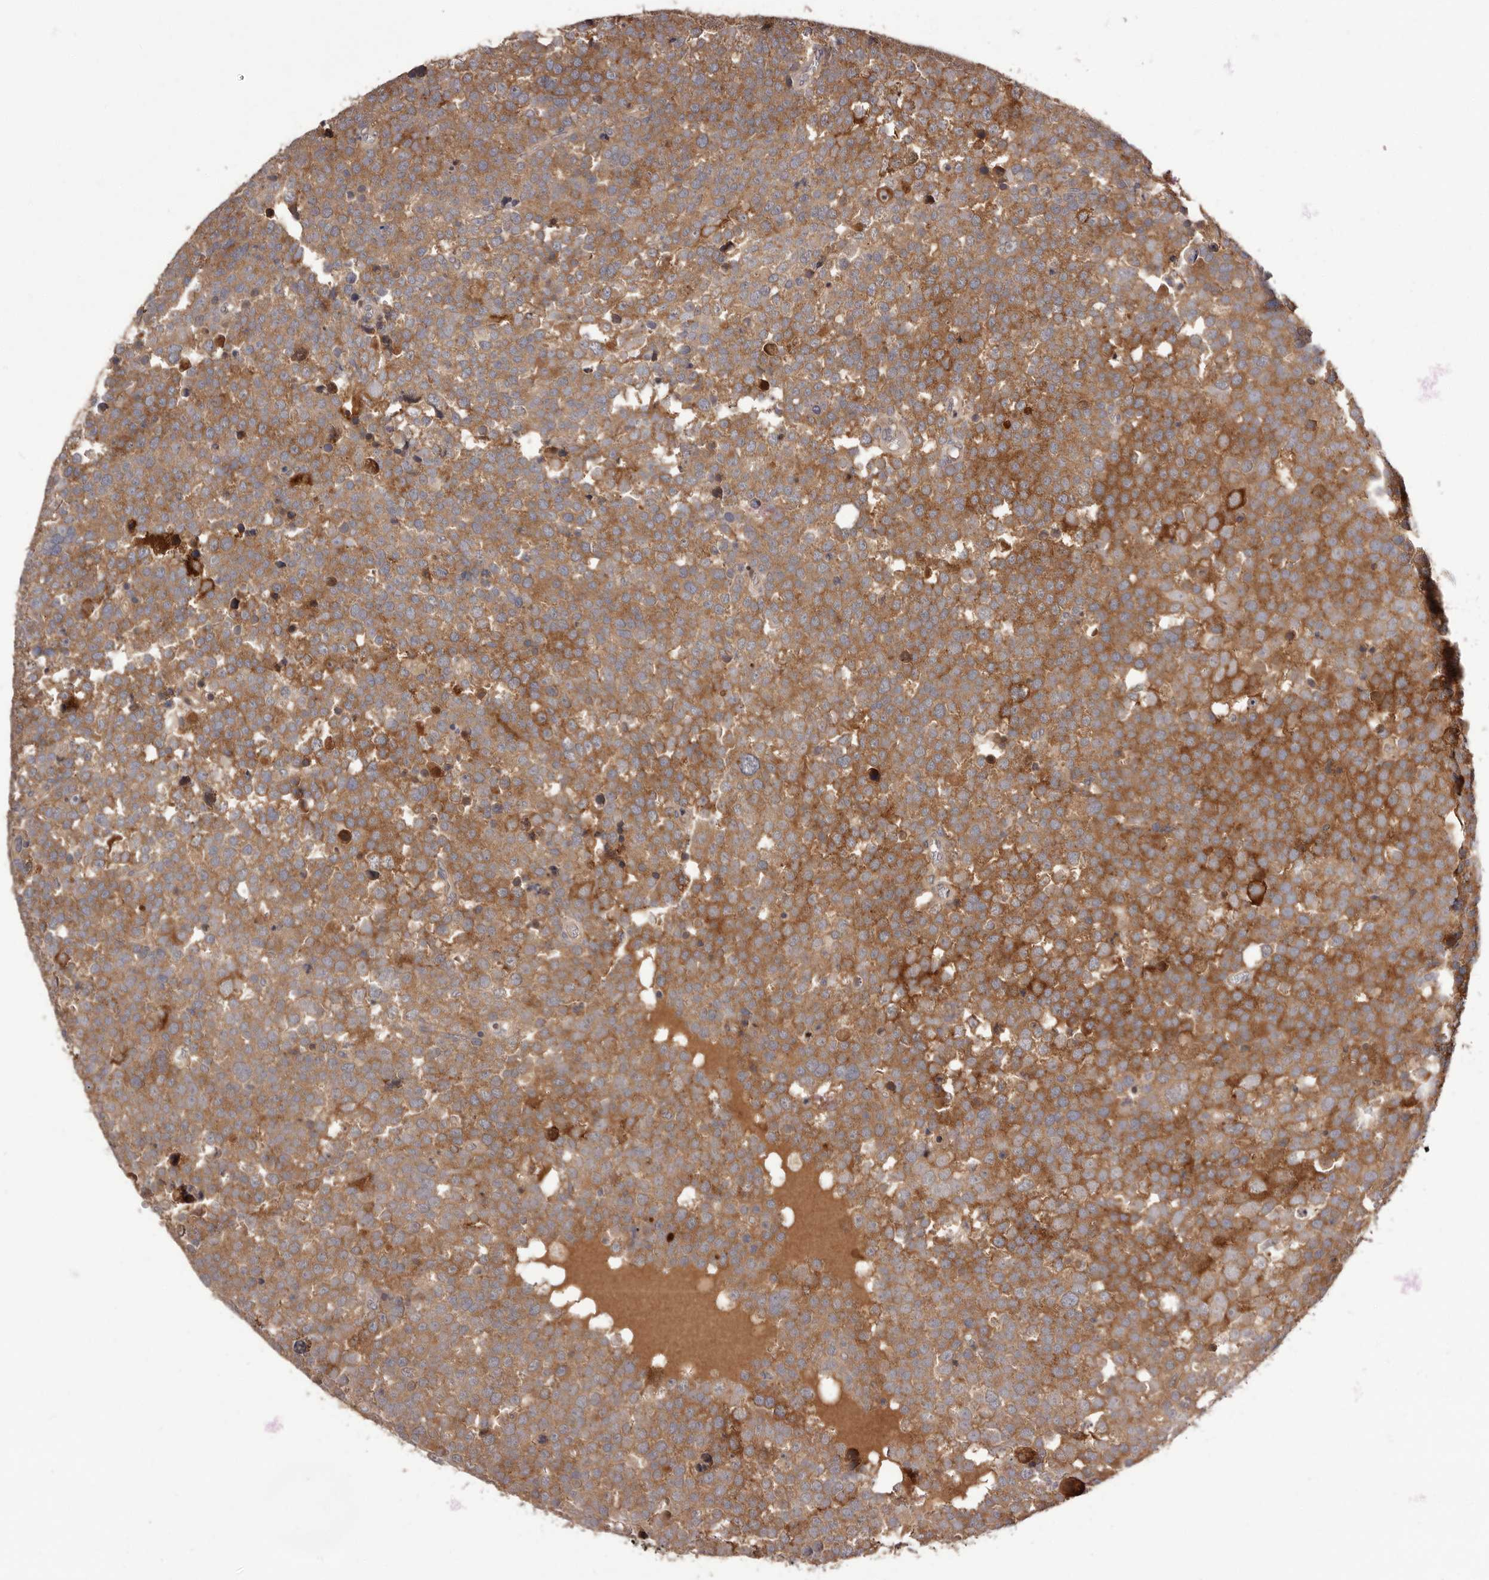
{"staining": {"intensity": "moderate", "quantity": ">75%", "location": "cytoplasmic/membranous"}, "tissue": "testis cancer", "cell_type": "Tumor cells", "image_type": "cancer", "snomed": [{"axis": "morphology", "description": "Seminoma, NOS"}, {"axis": "topography", "description": "Testis"}], "caption": "Human testis seminoma stained with a protein marker displays moderate staining in tumor cells.", "gene": "DOP1A", "patient": {"sex": "male", "age": 71}}